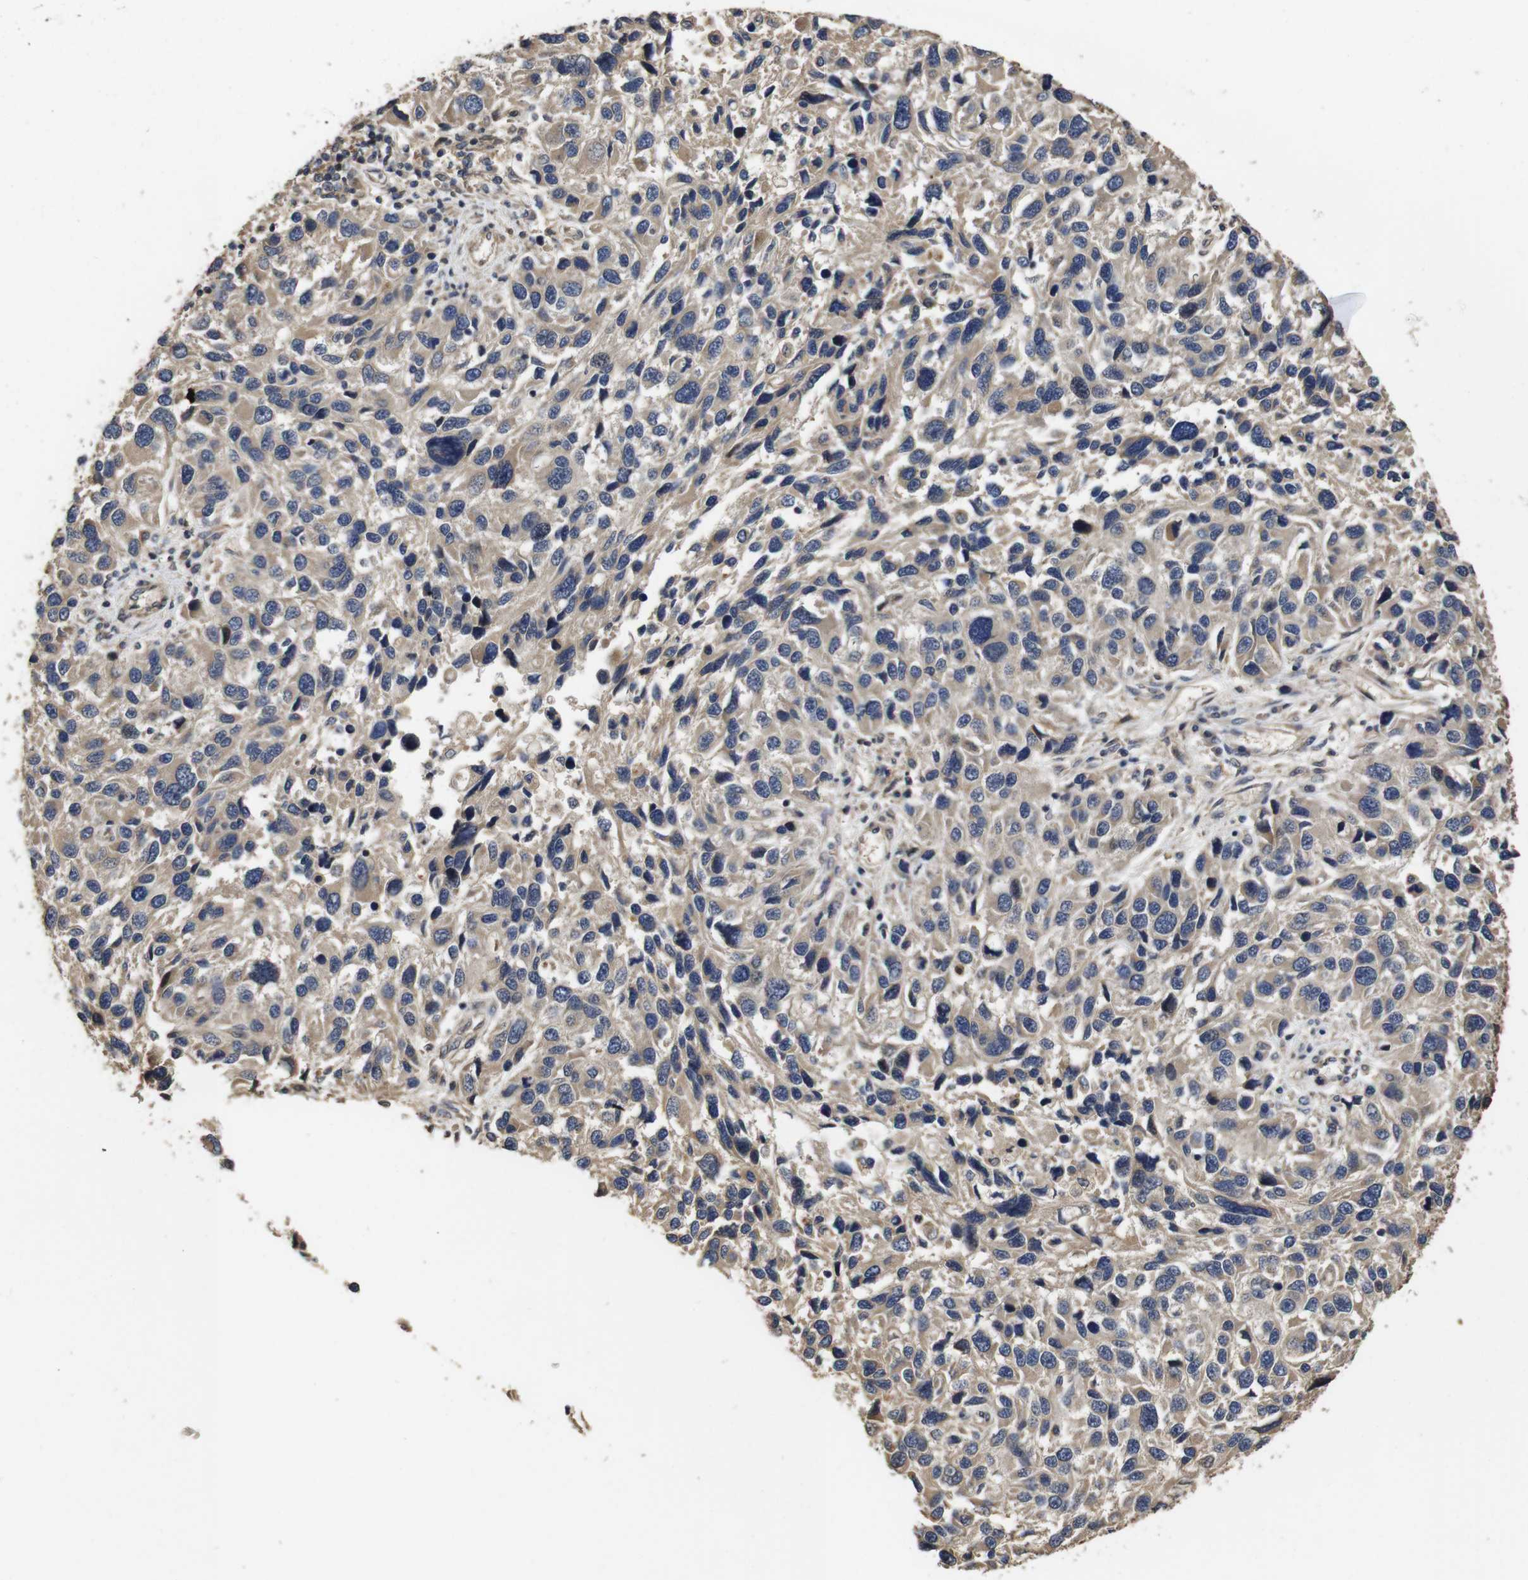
{"staining": {"intensity": "weak", "quantity": "<25%", "location": "cytoplasmic/membranous"}, "tissue": "melanoma", "cell_type": "Tumor cells", "image_type": "cancer", "snomed": [{"axis": "morphology", "description": "Malignant melanoma, NOS"}, {"axis": "topography", "description": "Skin"}], "caption": "High magnification brightfield microscopy of melanoma stained with DAB (brown) and counterstained with hematoxylin (blue): tumor cells show no significant expression.", "gene": "PTPN14", "patient": {"sex": "male", "age": 53}}